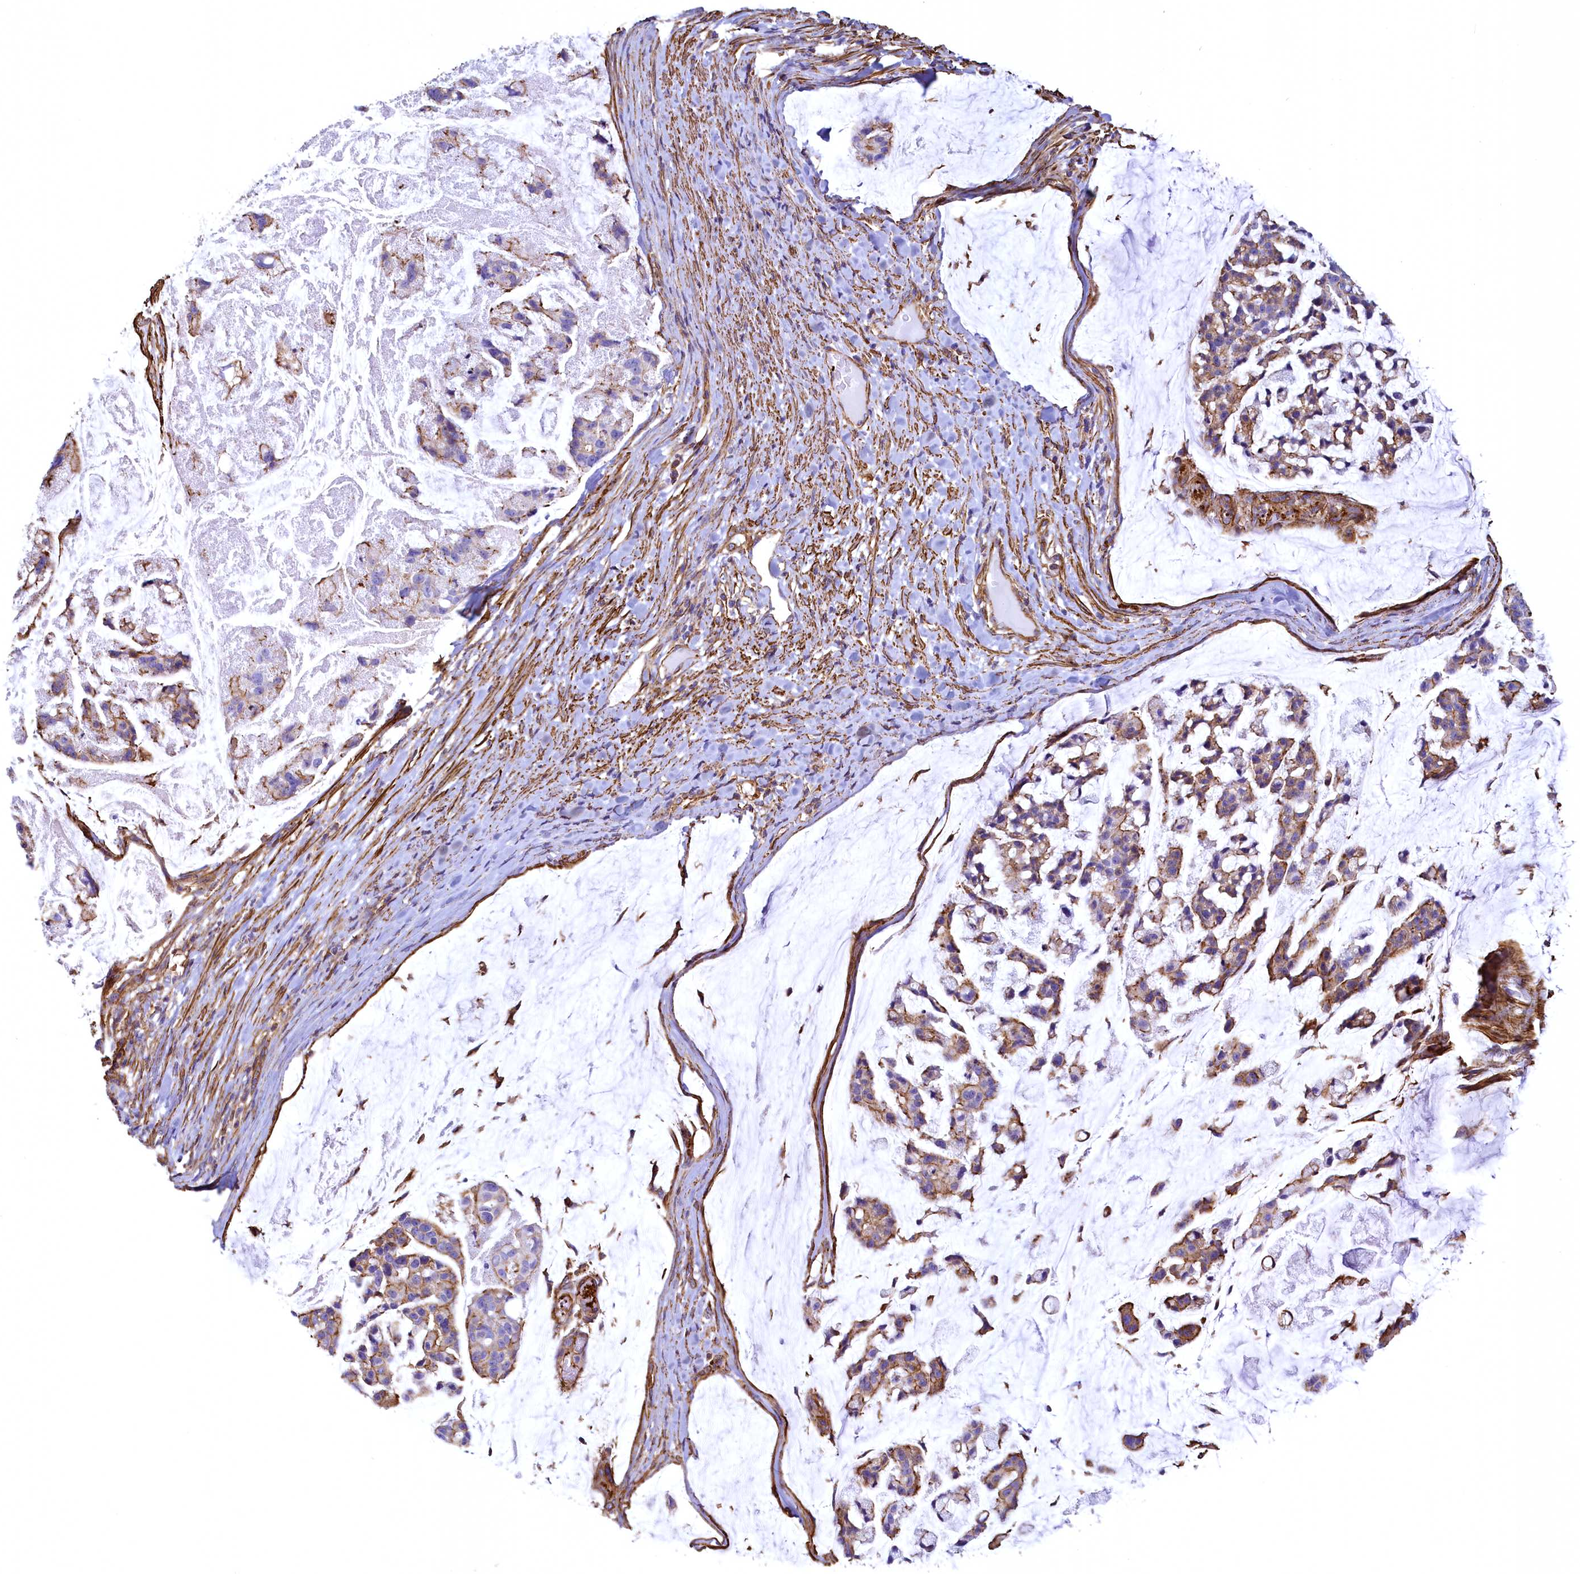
{"staining": {"intensity": "strong", "quantity": "25%-75%", "location": "cytoplasmic/membranous"}, "tissue": "stomach cancer", "cell_type": "Tumor cells", "image_type": "cancer", "snomed": [{"axis": "morphology", "description": "Adenocarcinoma, NOS"}, {"axis": "topography", "description": "Stomach, lower"}], "caption": "Stomach cancer stained with a protein marker shows strong staining in tumor cells.", "gene": "THBS1", "patient": {"sex": "male", "age": 67}}